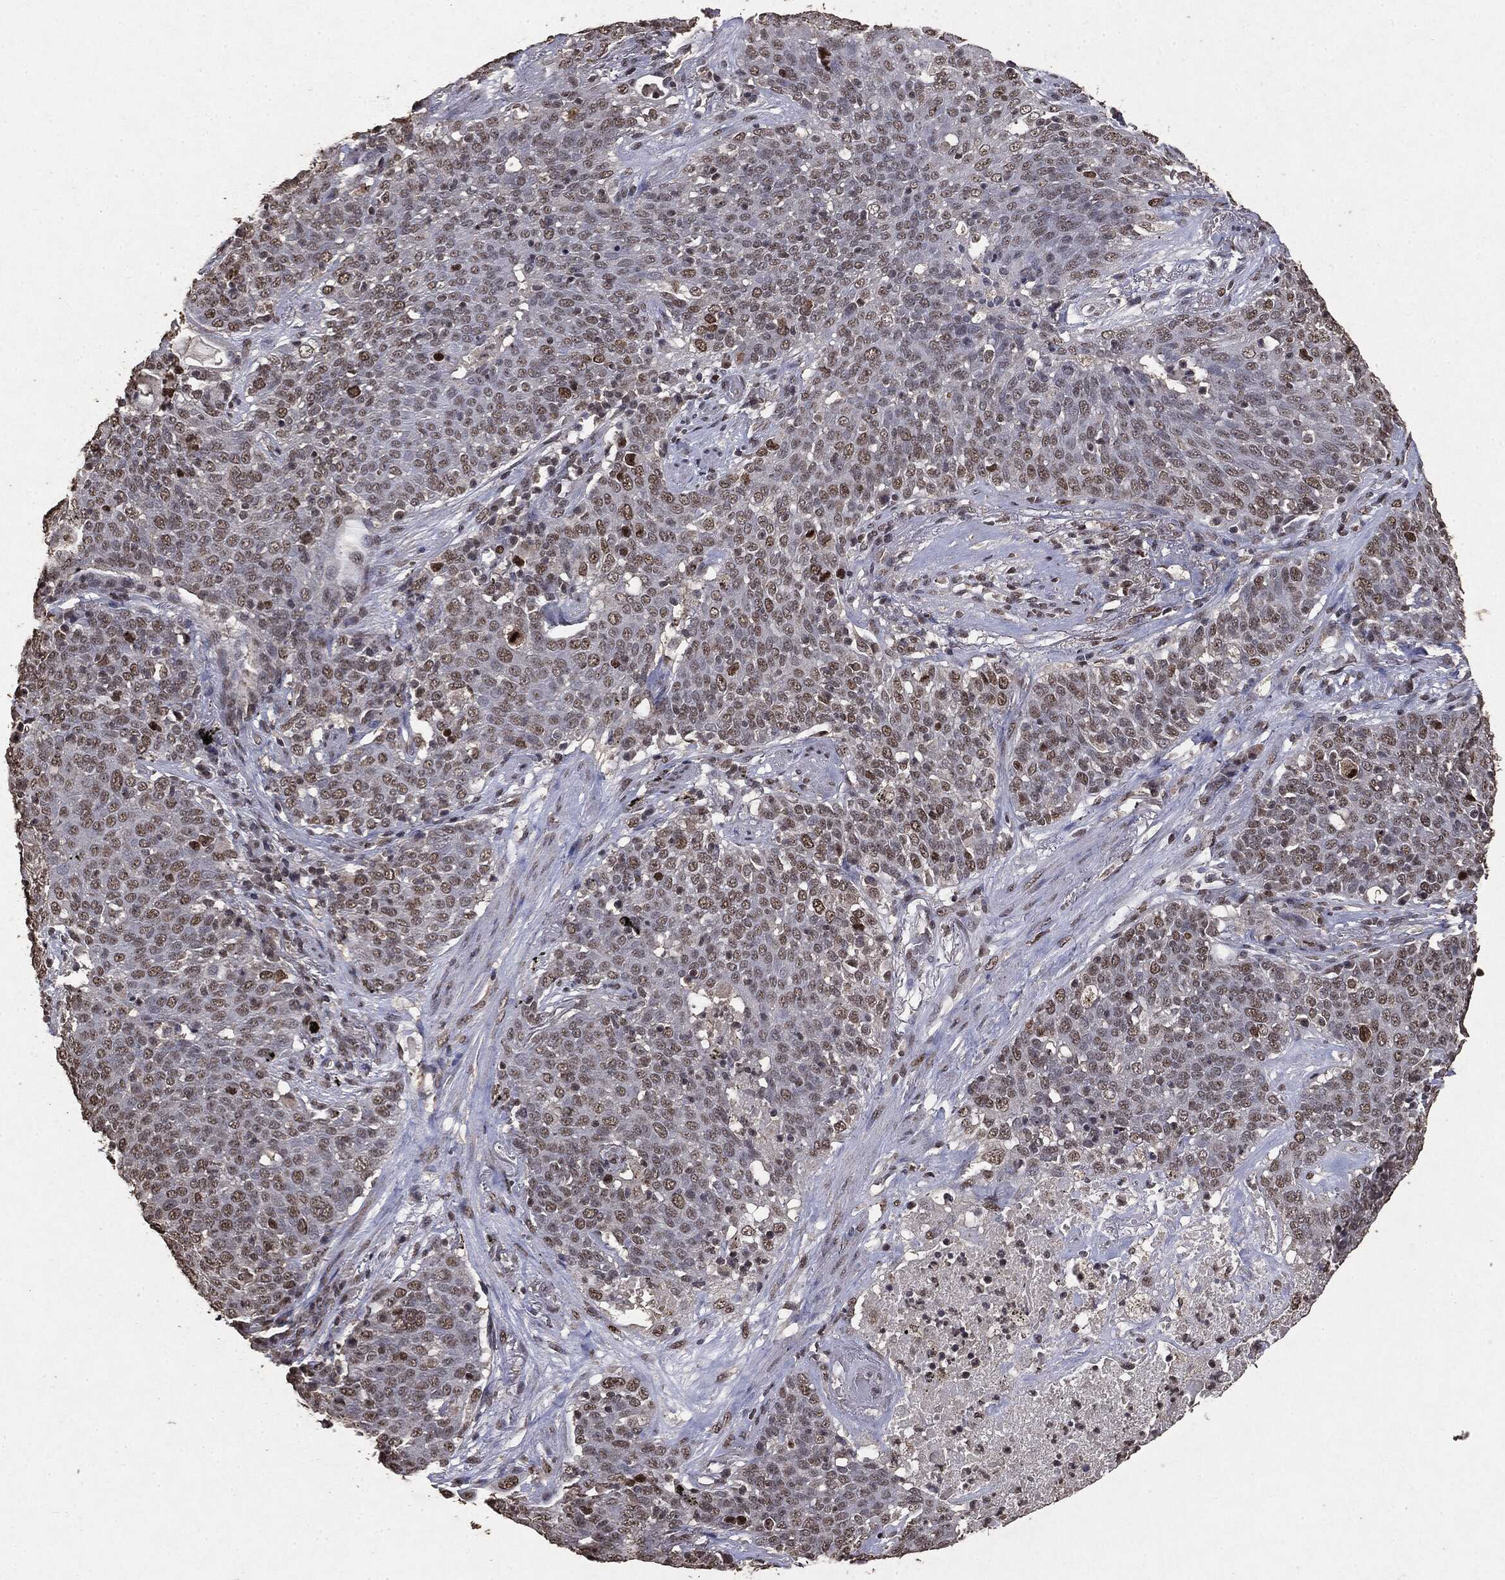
{"staining": {"intensity": "negative", "quantity": "none", "location": "none"}, "tissue": "lung cancer", "cell_type": "Tumor cells", "image_type": "cancer", "snomed": [{"axis": "morphology", "description": "Squamous cell carcinoma, NOS"}, {"axis": "topography", "description": "Lung"}], "caption": "Immunohistochemistry (IHC) micrograph of human lung squamous cell carcinoma stained for a protein (brown), which reveals no expression in tumor cells.", "gene": "RAD18", "patient": {"sex": "male", "age": 82}}